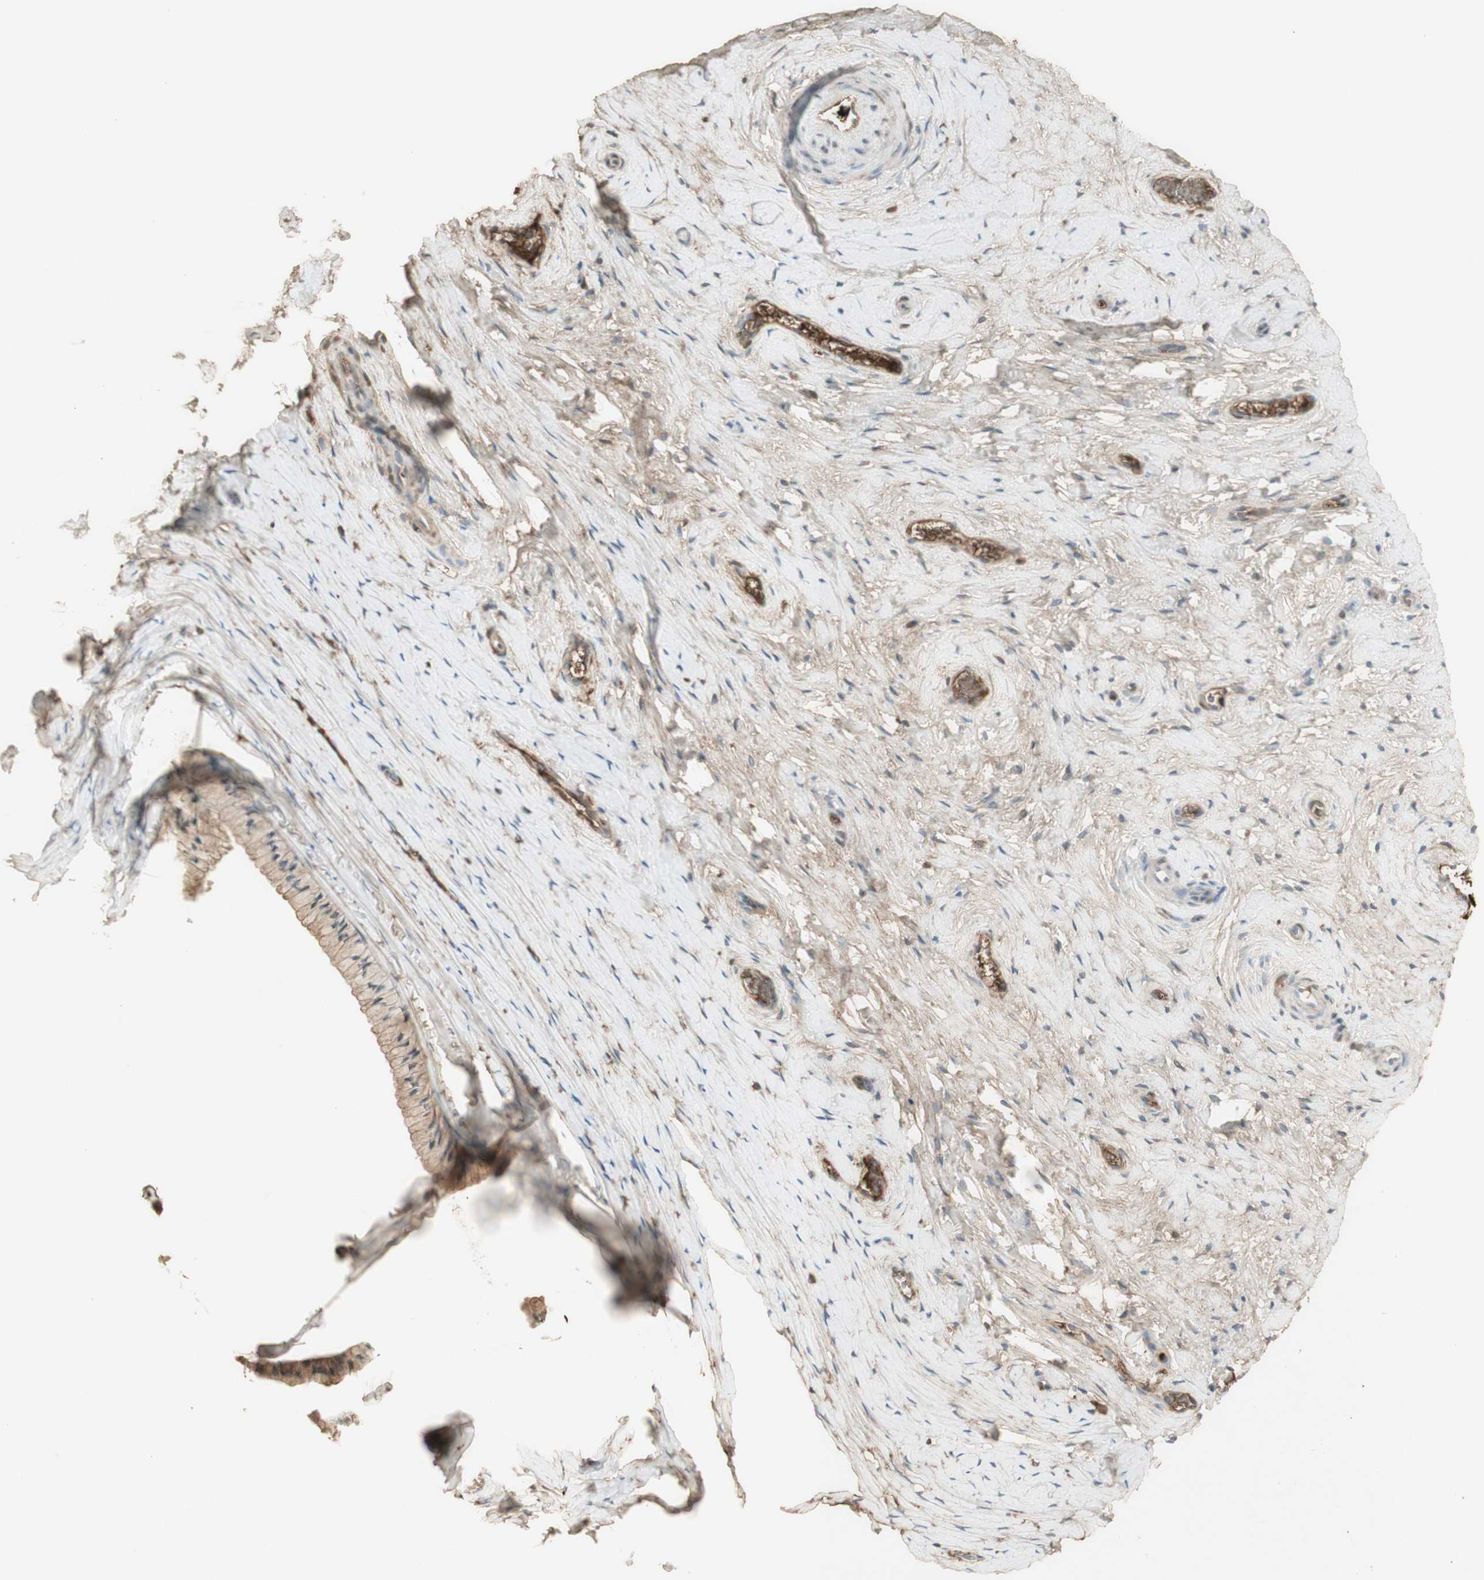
{"staining": {"intensity": "weak", "quantity": ">75%", "location": "cytoplasmic/membranous"}, "tissue": "cervix", "cell_type": "Glandular cells", "image_type": "normal", "snomed": [{"axis": "morphology", "description": "Normal tissue, NOS"}, {"axis": "topography", "description": "Cervix"}], "caption": "Human cervix stained for a protein (brown) shows weak cytoplasmic/membranous positive expression in approximately >75% of glandular cells.", "gene": "IFNG", "patient": {"sex": "female", "age": 39}}